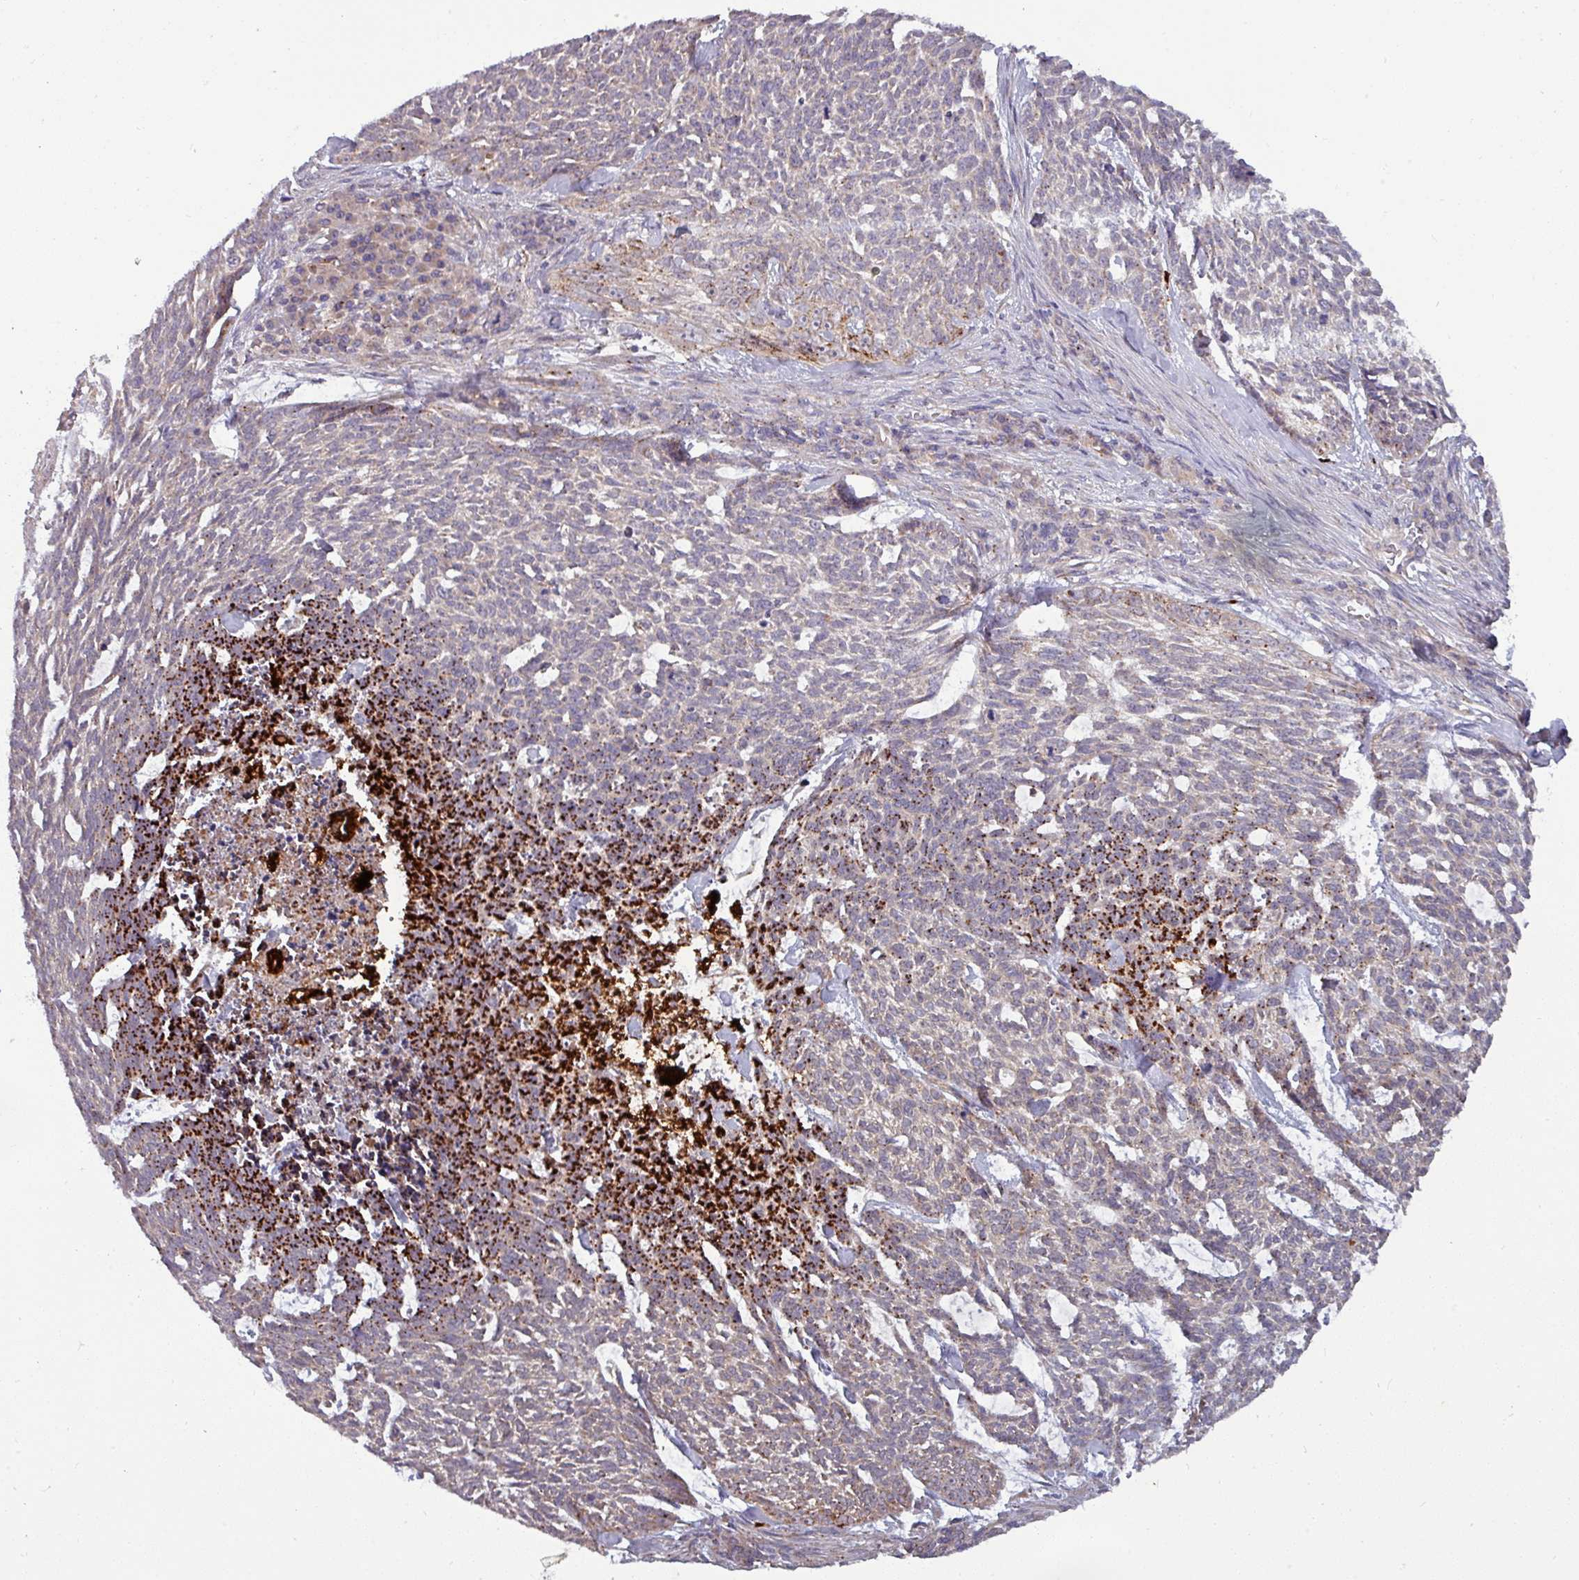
{"staining": {"intensity": "strong", "quantity": "<25%", "location": "cytoplasmic/membranous"}, "tissue": "skin cancer", "cell_type": "Tumor cells", "image_type": "cancer", "snomed": [{"axis": "morphology", "description": "Basal cell carcinoma"}, {"axis": "topography", "description": "Skin"}], "caption": "Skin cancer tissue shows strong cytoplasmic/membranous positivity in approximately <25% of tumor cells, visualized by immunohistochemistry.", "gene": "PLIN2", "patient": {"sex": "female", "age": 93}}